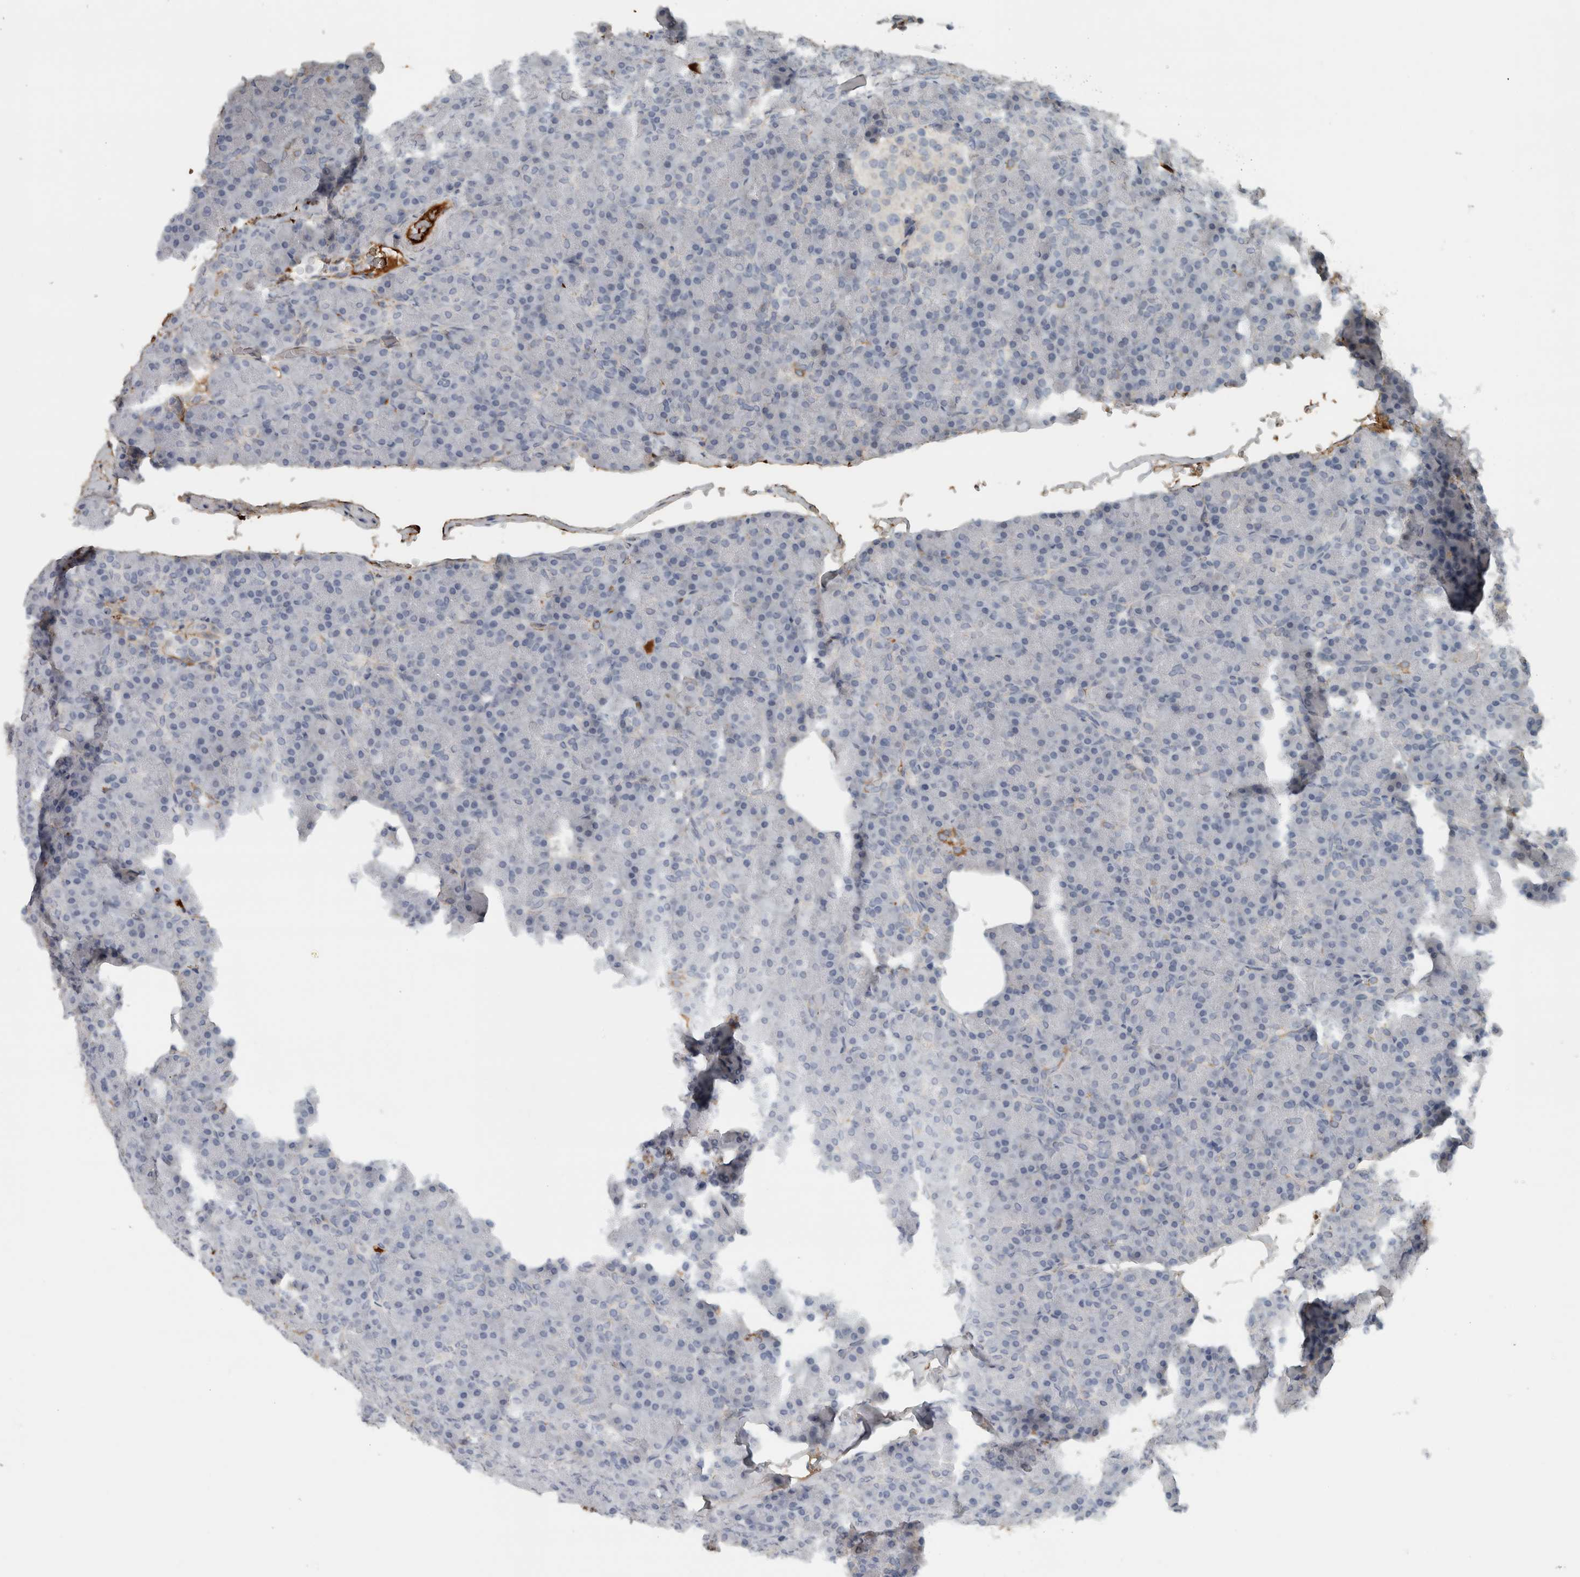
{"staining": {"intensity": "negative", "quantity": "none", "location": "none"}, "tissue": "pancreas", "cell_type": "Exocrine glandular cells", "image_type": "normal", "snomed": [{"axis": "morphology", "description": "Normal tissue, NOS"}, {"axis": "topography", "description": "Pancreas"}], "caption": "An image of pancreas stained for a protein exhibits no brown staining in exocrine glandular cells. (IHC, brightfield microscopy, high magnification).", "gene": "FN1", "patient": {"sex": "female", "age": 43}}